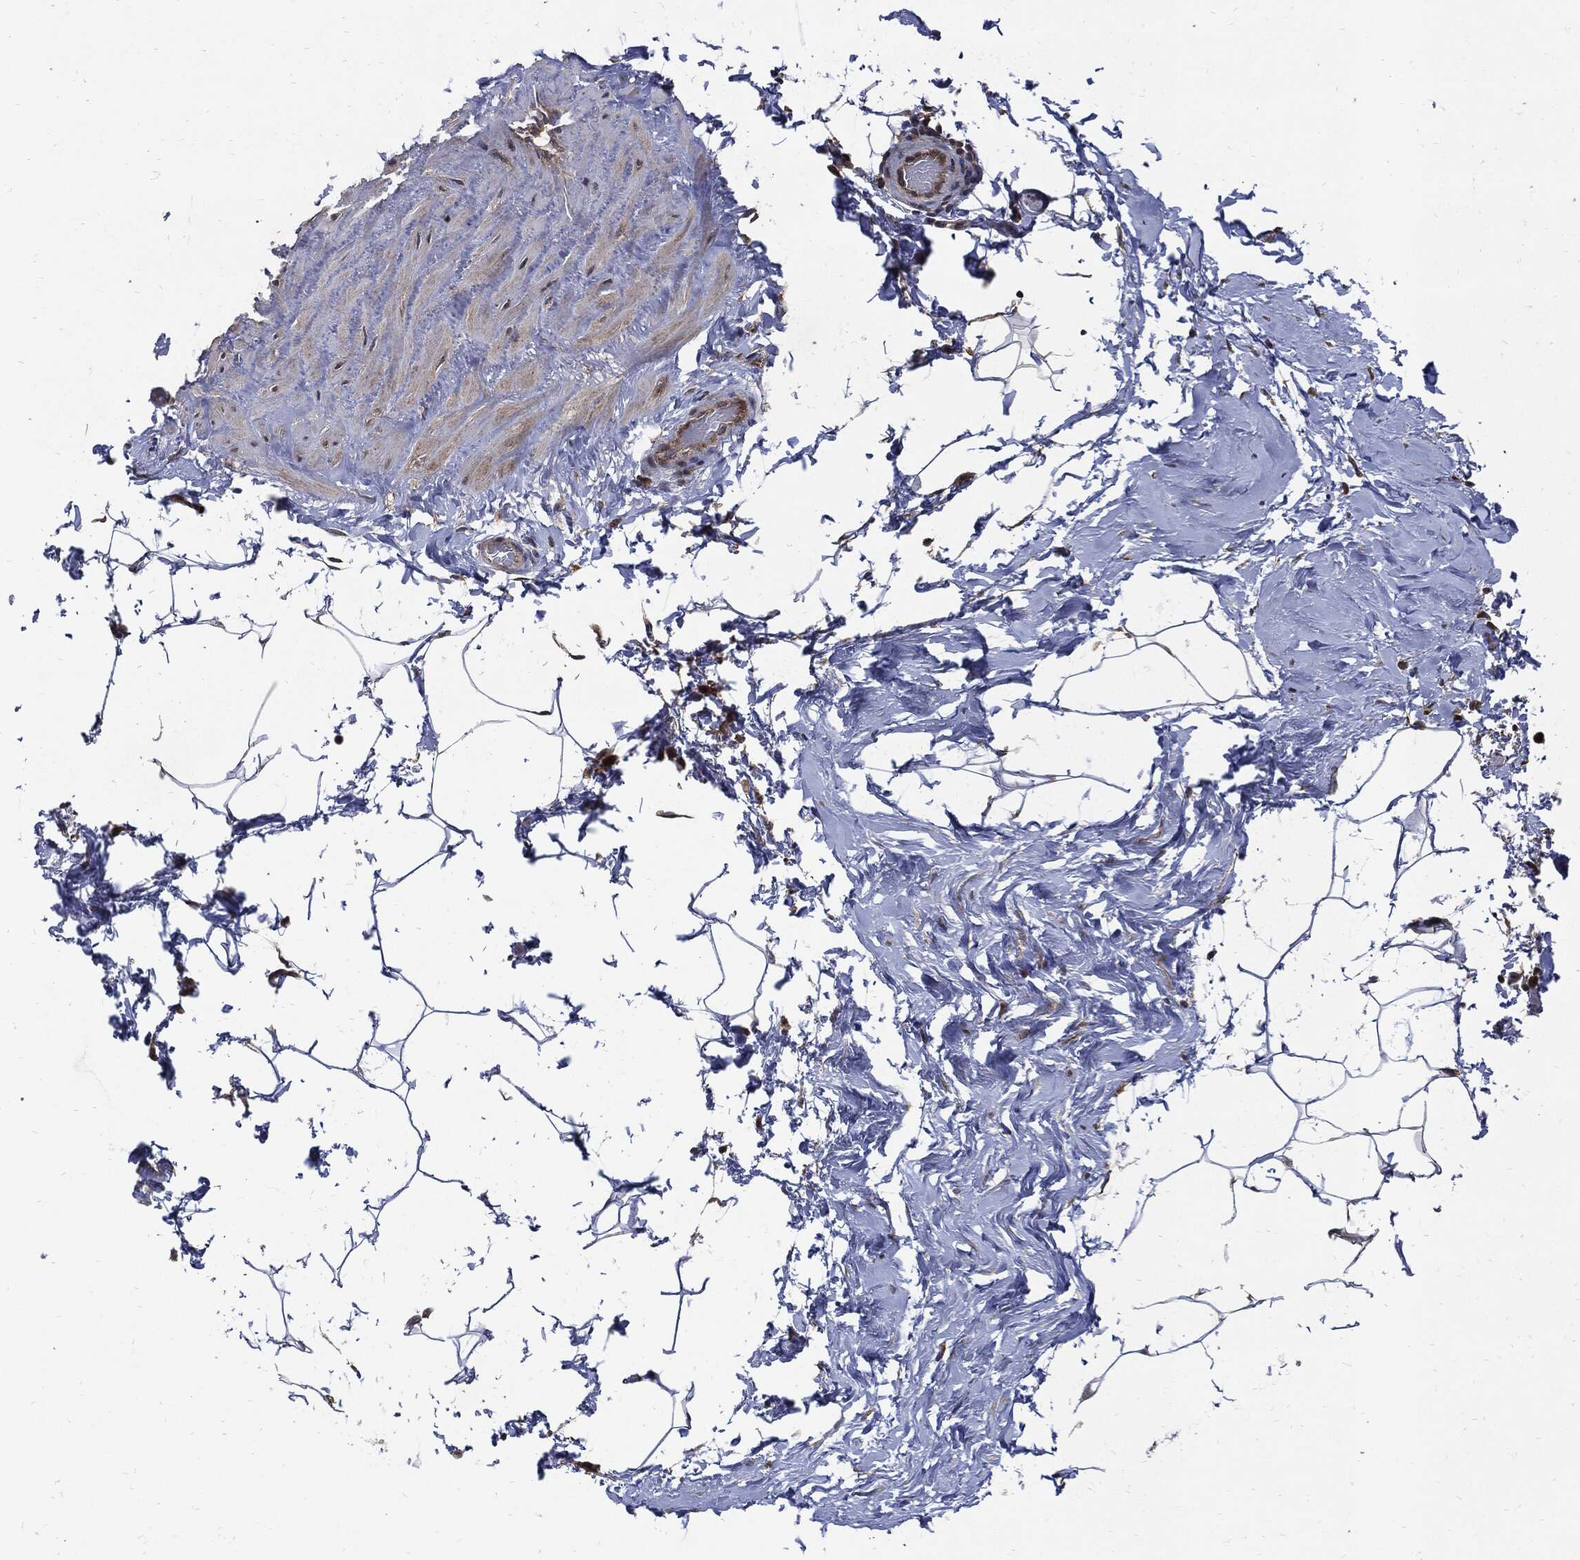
{"staining": {"intensity": "negative", "quantity": "none", "location": "none"}, "tissue": "adipose tissue", "cell_type": "Adipocytes", "image_type": "normal", "snomed": [{"axis": "morphology", "description": "Normal tissue, NOS"}, {"axis": "topography", "description": "Soft tissue"}, {"axis": "topography", "description": "Vascular tissue"}], "caption": "This is a histopathology image of immunohistochemistry (IHC) staining of unremarkable adipose tissue, which shows no staining in adipocytes.", "gene": "SLC31A2", "patient": {"sex": "male", "age": 41}}